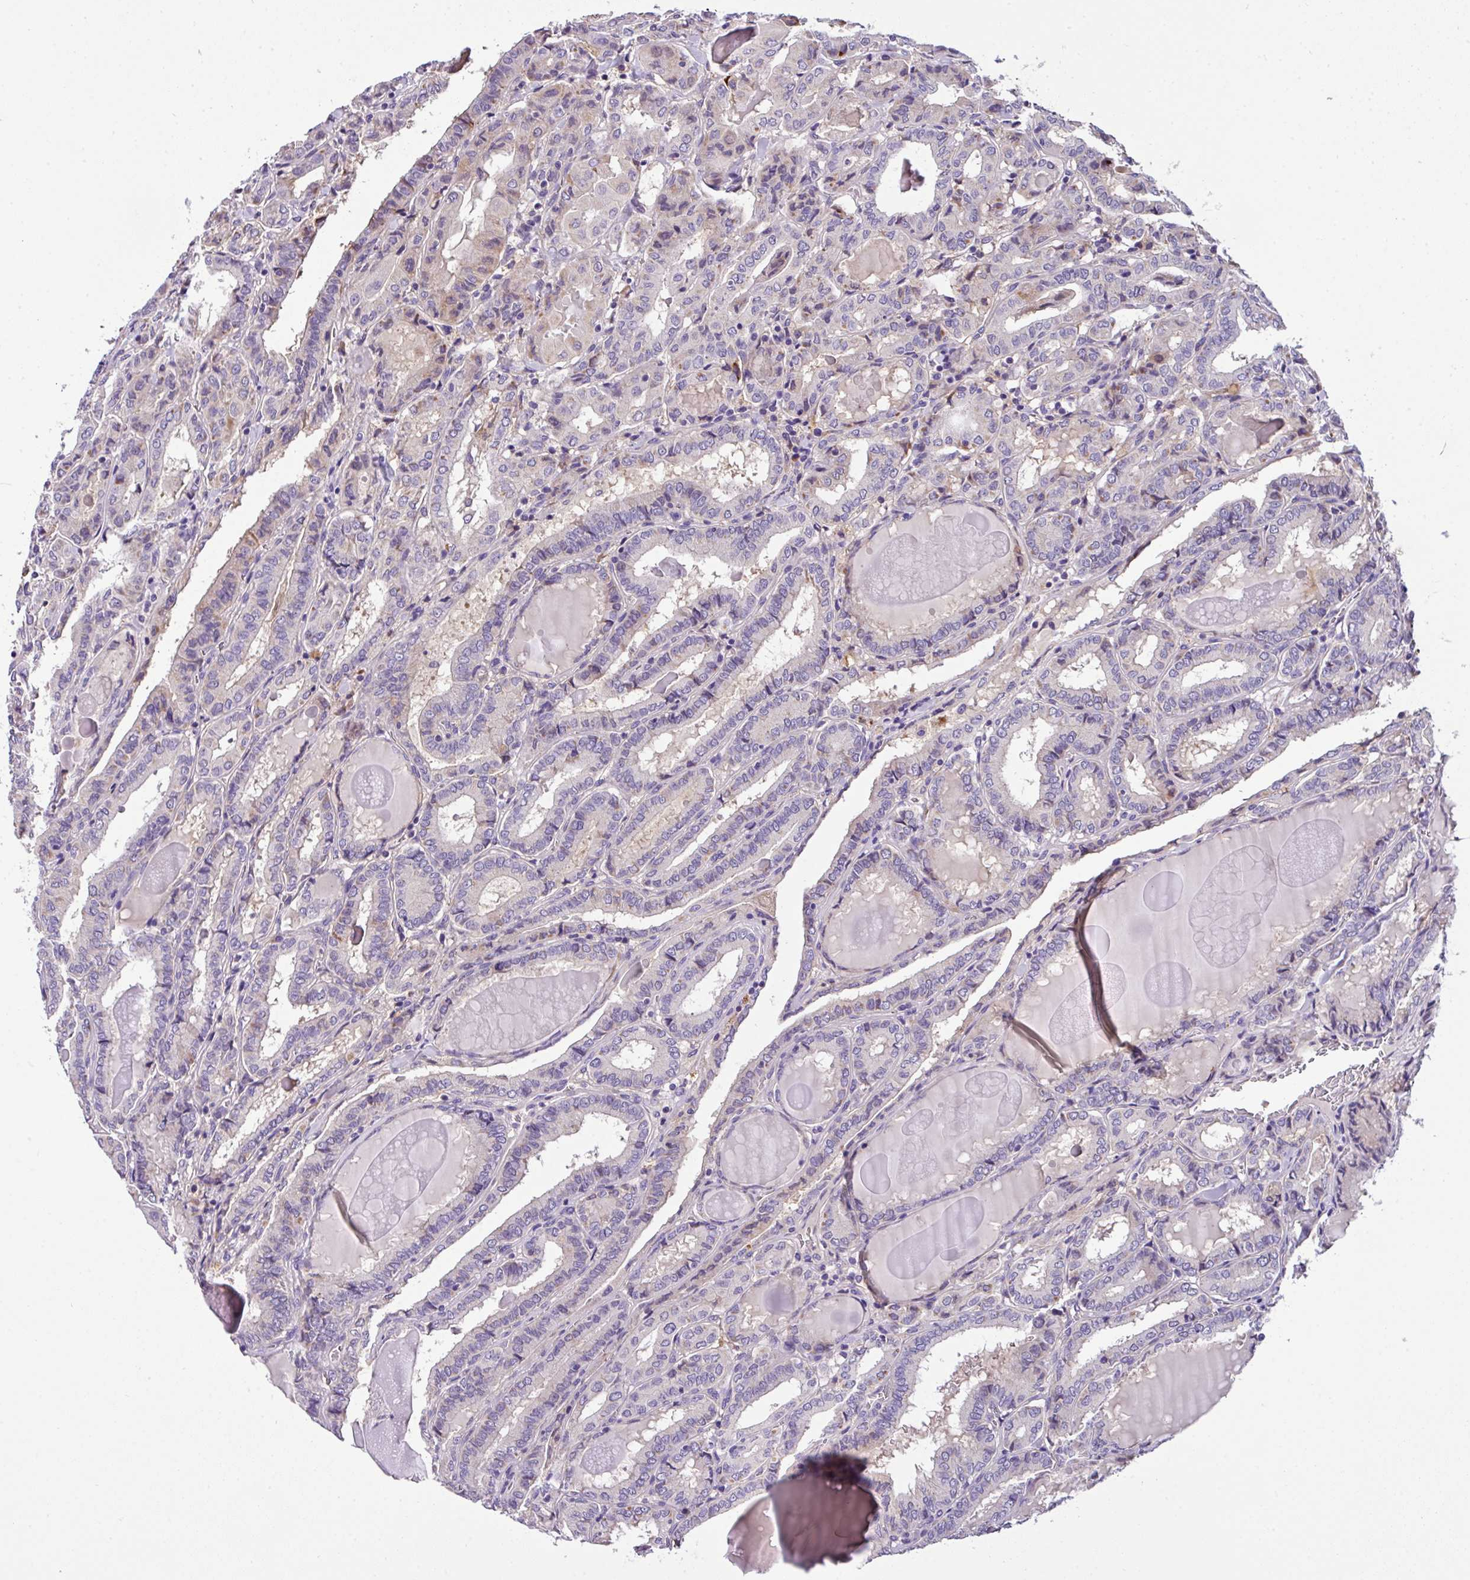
{"staining": {"intensity": "negative", "quantity": "none", "location": "none"}, "tissue": "thyroid cancer", "cell_type": "Tumor cells", "image_type": "cancer", "snomed": [{"axis": "morphology", "description": "Papillary adenocarcinoma, NOS"}, {"axis": "topography", "description": "Thyroid gland"}], "caption": "The micrograph displays no significant positivity in tumor cells of thyroid cancer.", "gene": "ANXA2R", "patient": {"sex": "female", "age": 72}}